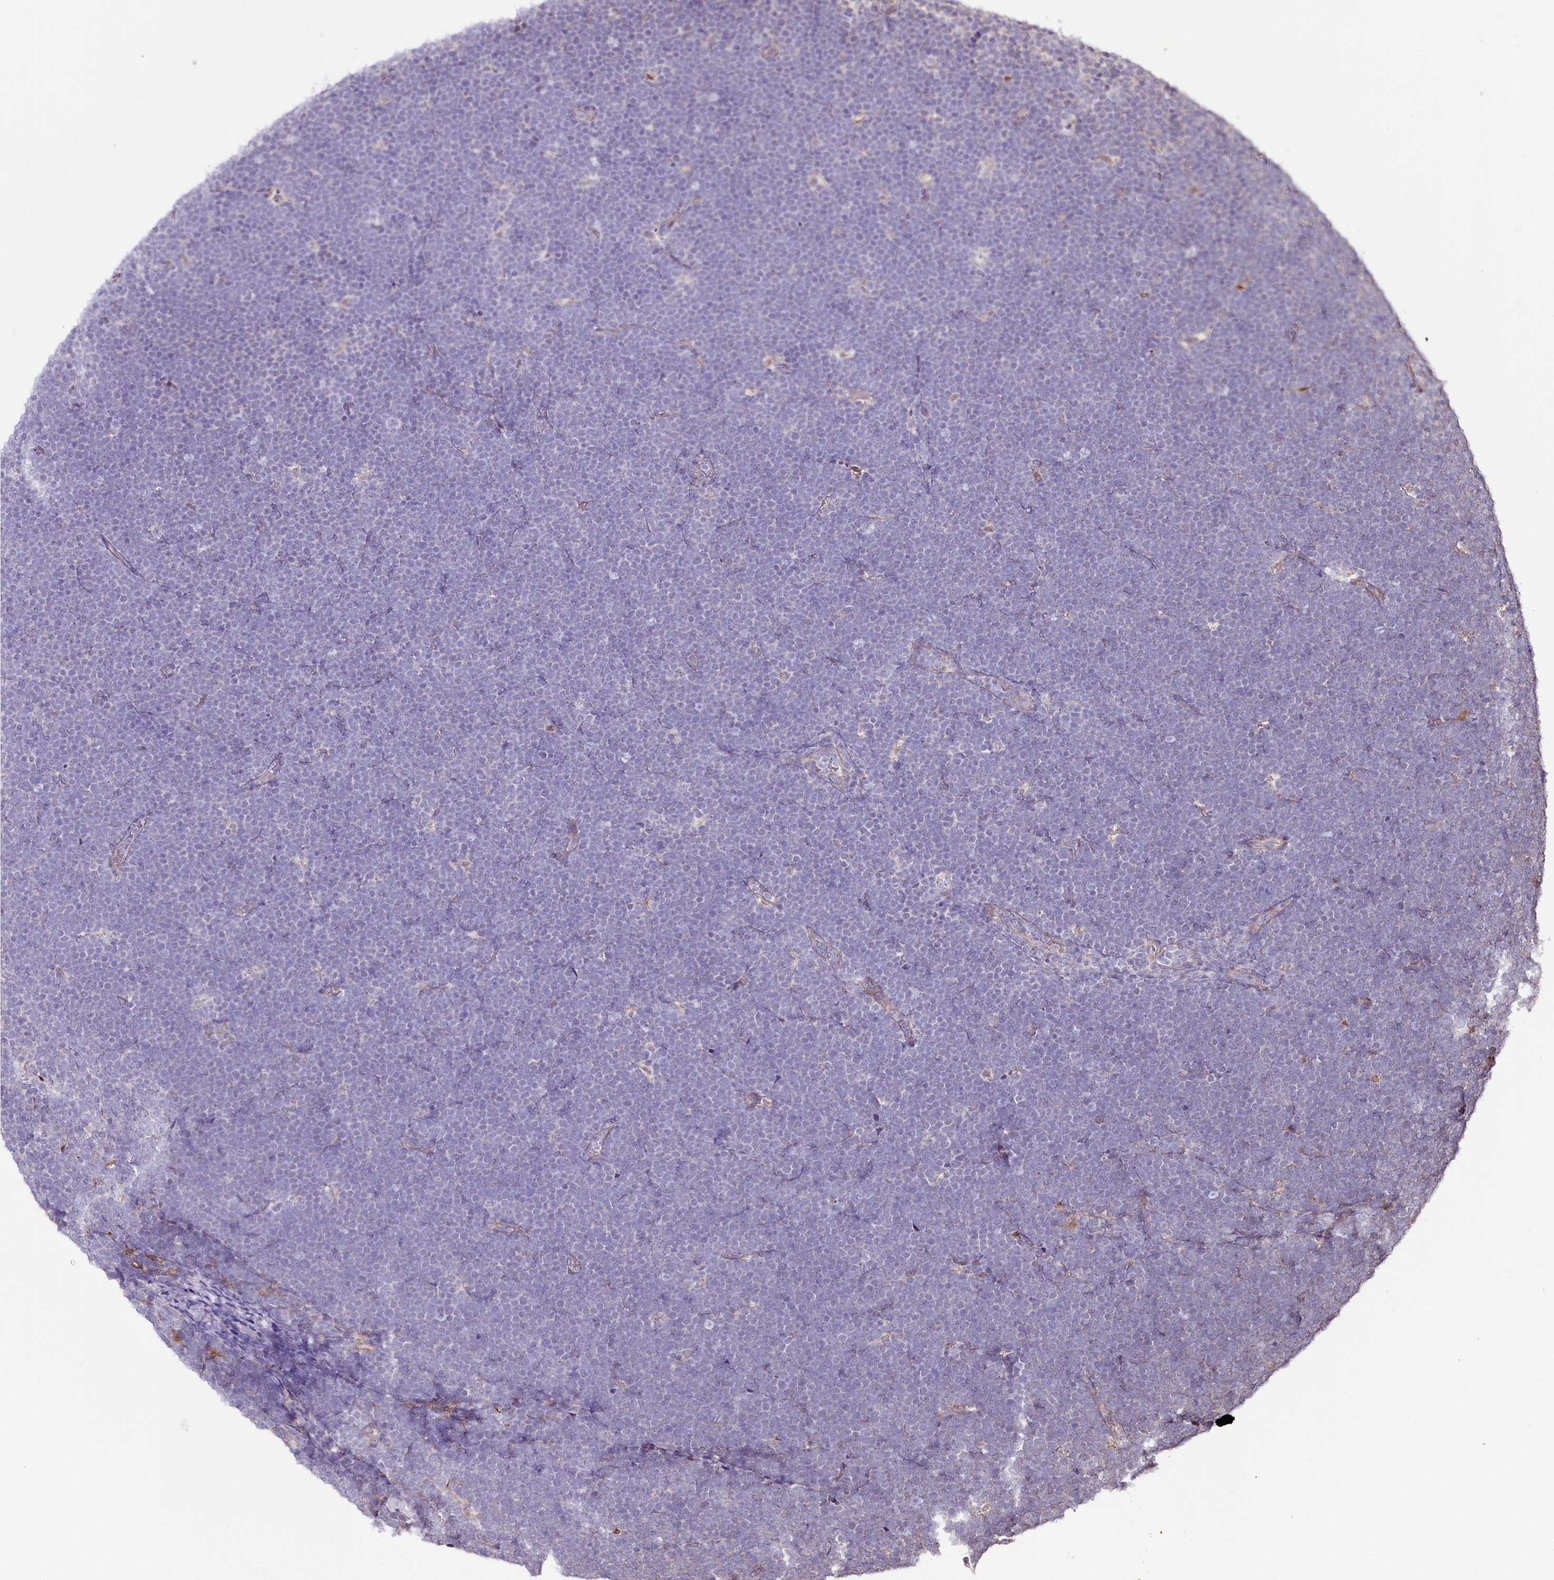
{"staining": {"intensity": "negative", "quantity": "none", "location": "none"}, "tissue": "lymphoma", "cell_type": "Tumor cells", "image_type": "cancer", "snomed": [{"axis": "morphology", "description": "Malignant lymphoma, non-Hodgkin's type, High grade"}, {"axis": "topography", "description": "Lymph node"}], "caption": "An IHC micrograph of lymphoma is shown. There is no staining in tumor cells of lymphoma.", "gene": "ZNF226", "patient": {"sex": "male", "age": 13}}